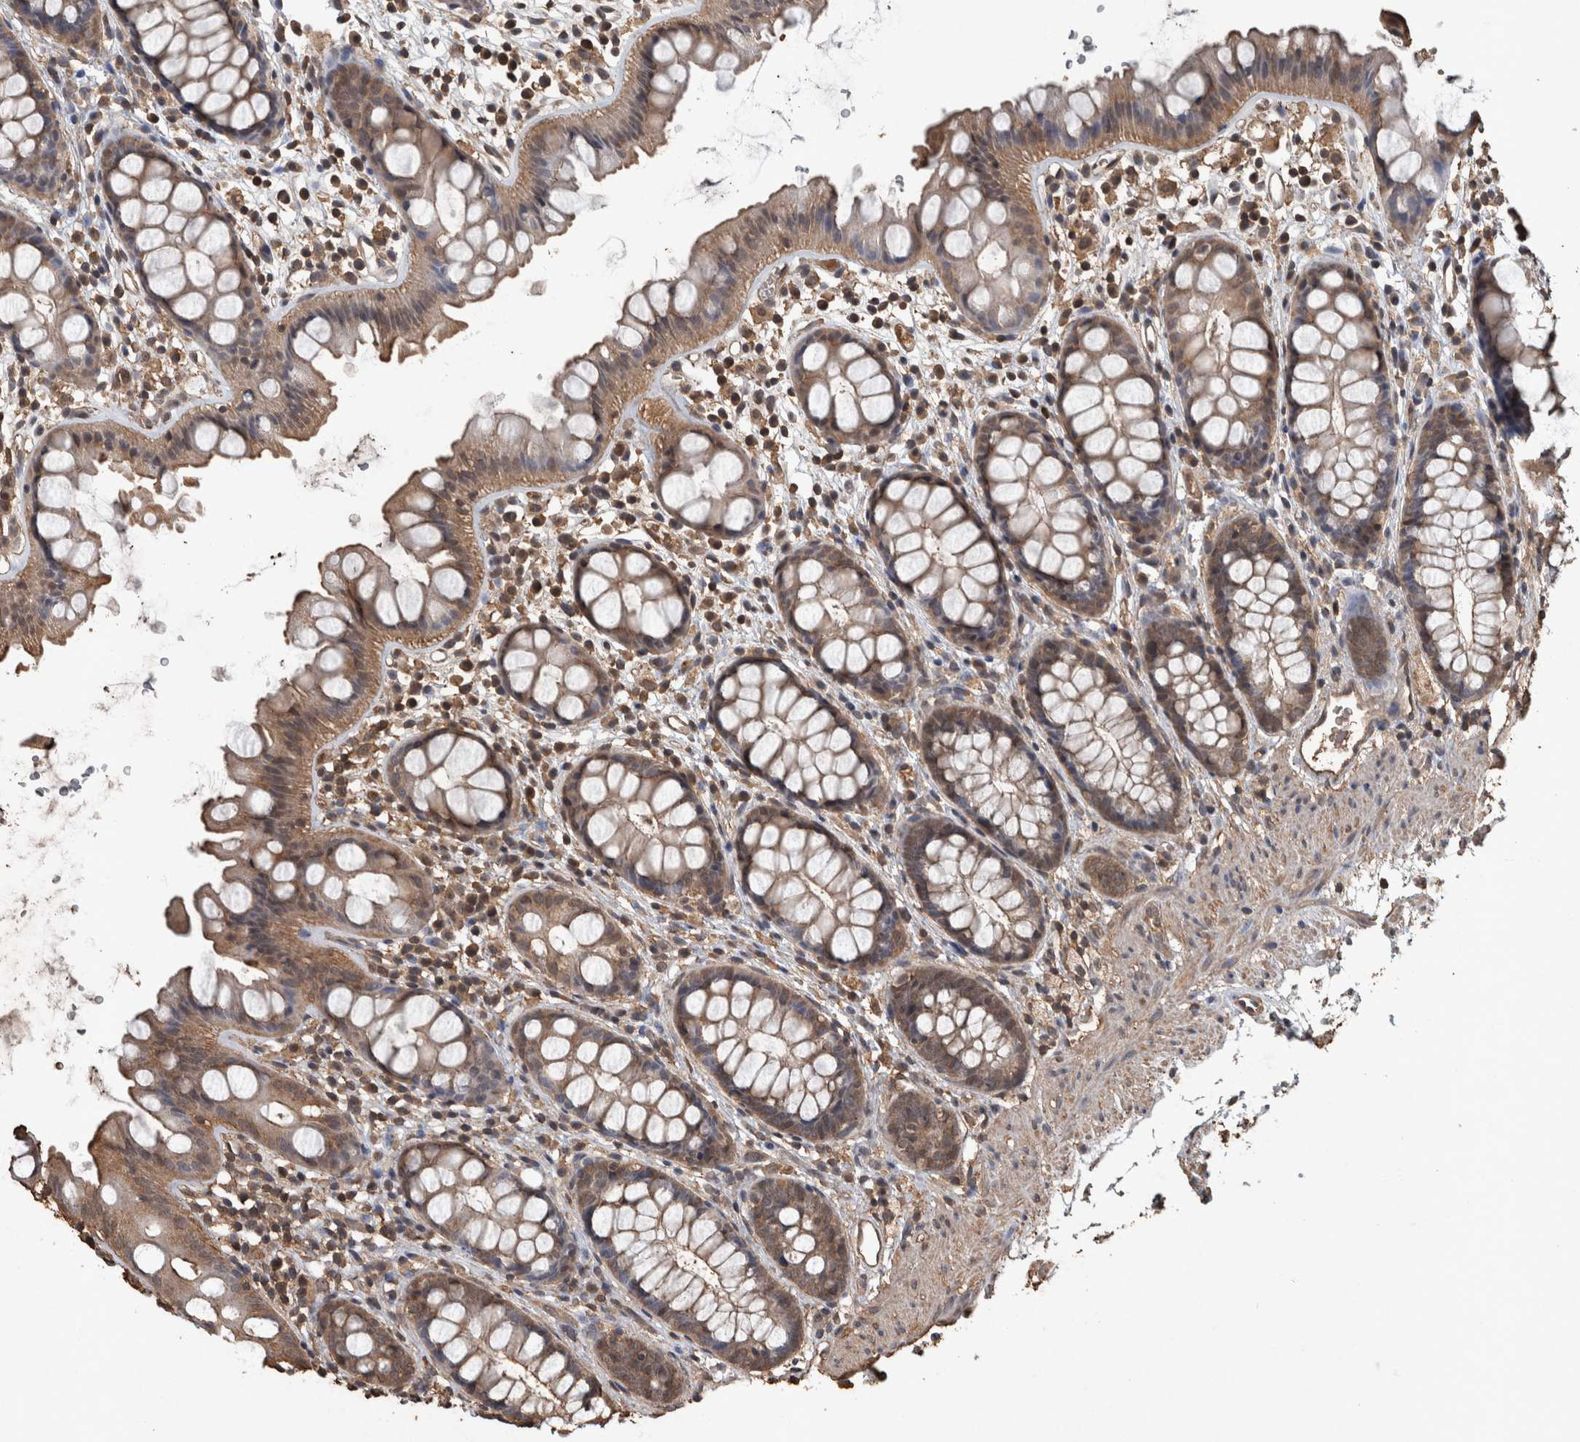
{"staining": {"intensity": "moderate", "quantity": ">75%", "location": "cytoplasmic/membranous"}, "tissue": "rectum", "cell_type": "Glandular cells", "image_type": "normal", "snomed": [{"axis": "morphology", "description": "Normal tissue, NOS"}, {"axis": "topography", "description": "Rectum"}], "caption": "Moderate cytoplasmic/membranous protein expression is appreciated in about >75% of glandular cells in rectum.", "gene": "FGFRL1", "patient": {"sex": "female", "age": 65}}